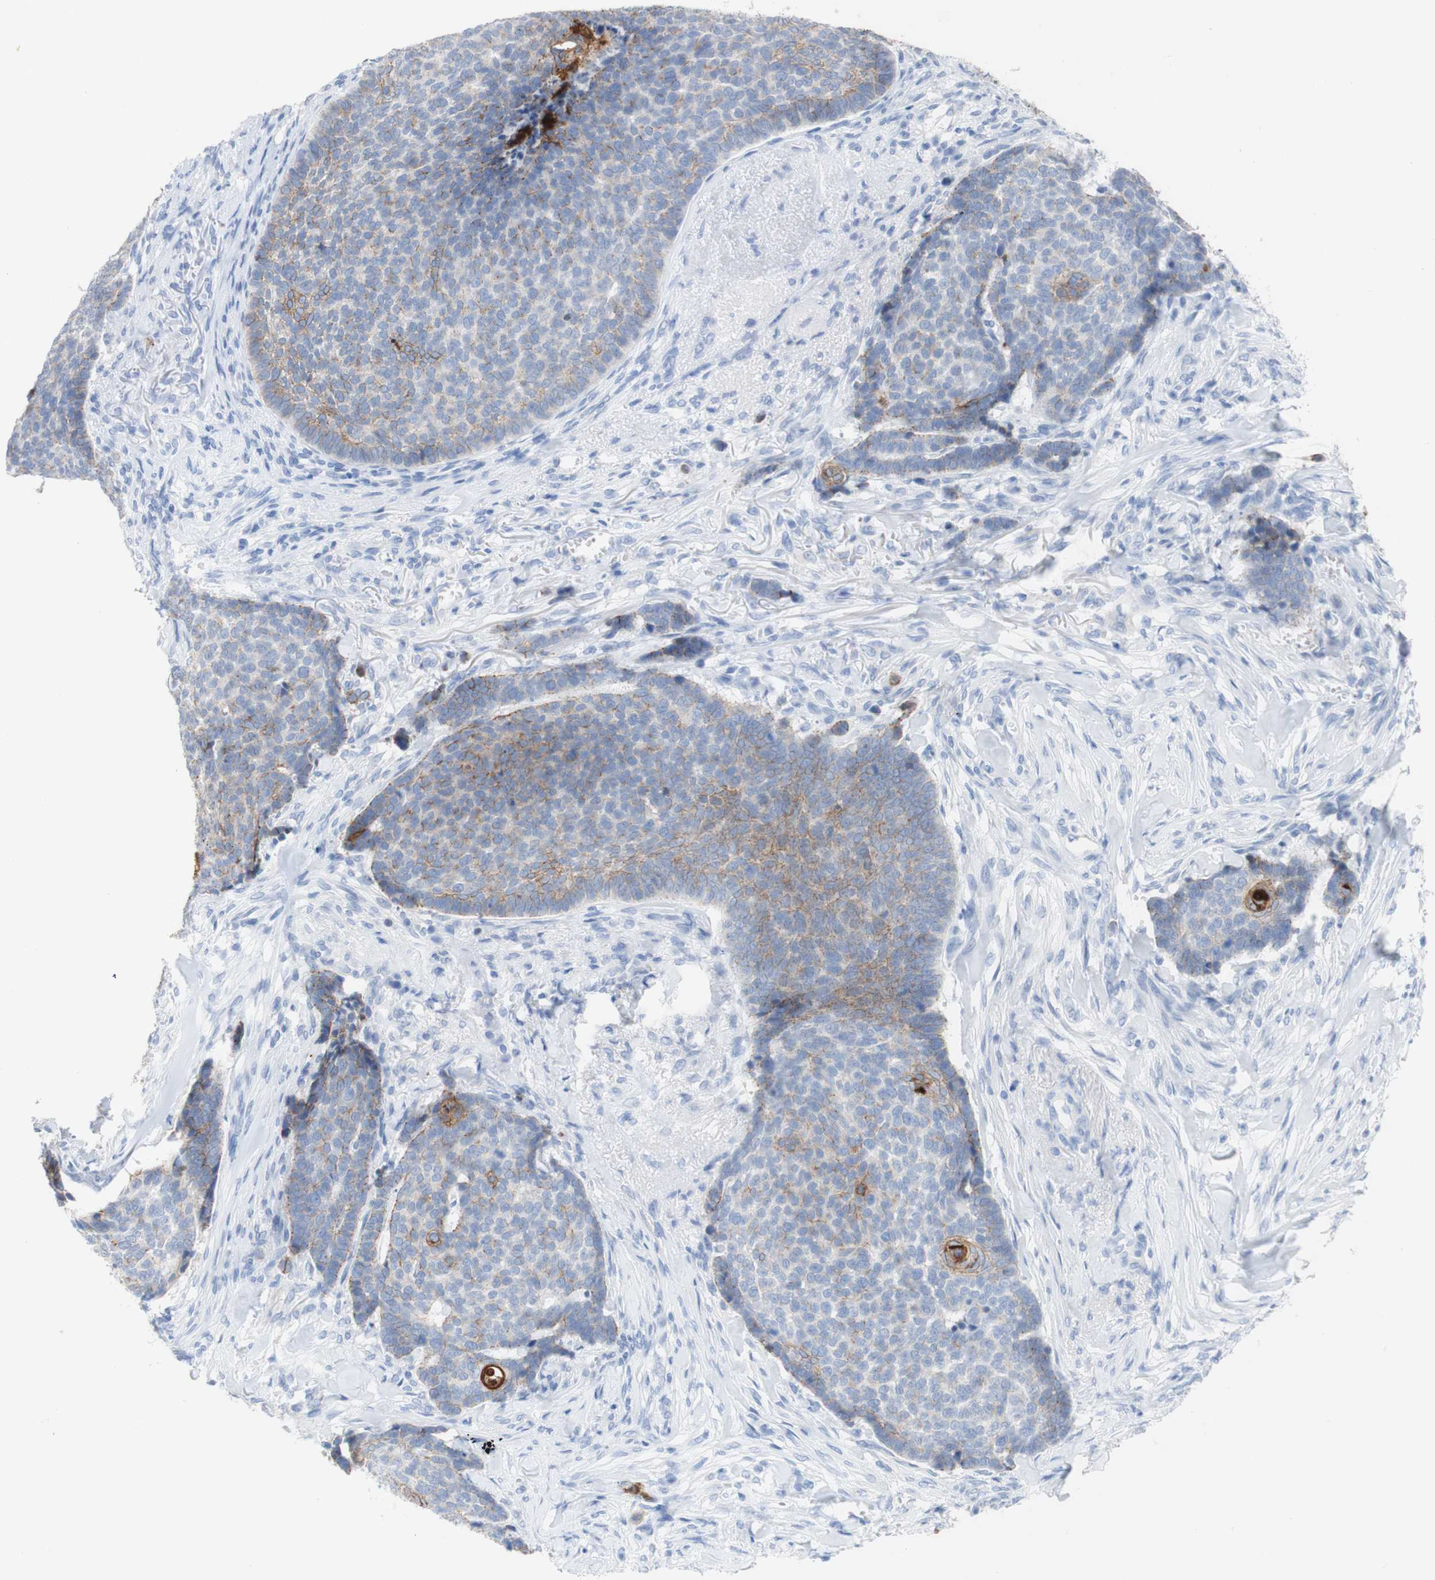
{"staining": {"intensity": "moderate", "quantity": "25%-75%", "location": "cytoplasmic/membranous"}, "tissue": "skin cancer", "cell_type": "Tumor cells", "image_type": "cancer", "snomed": [{"axis": "morphology", "description": "Basal cell carcinoma"}, {"axis": "topography", "description": "Skin"}], "caption": "IHC photomicrograph of human skin cancer stained for a protein (brown), which demonstrates medium levels of moderate cytoplasmic/membranous expression in approximately 25%-75% of tumor cells.", "gene": "DSC2", "patient": {"sex": "male", "age": 84}}